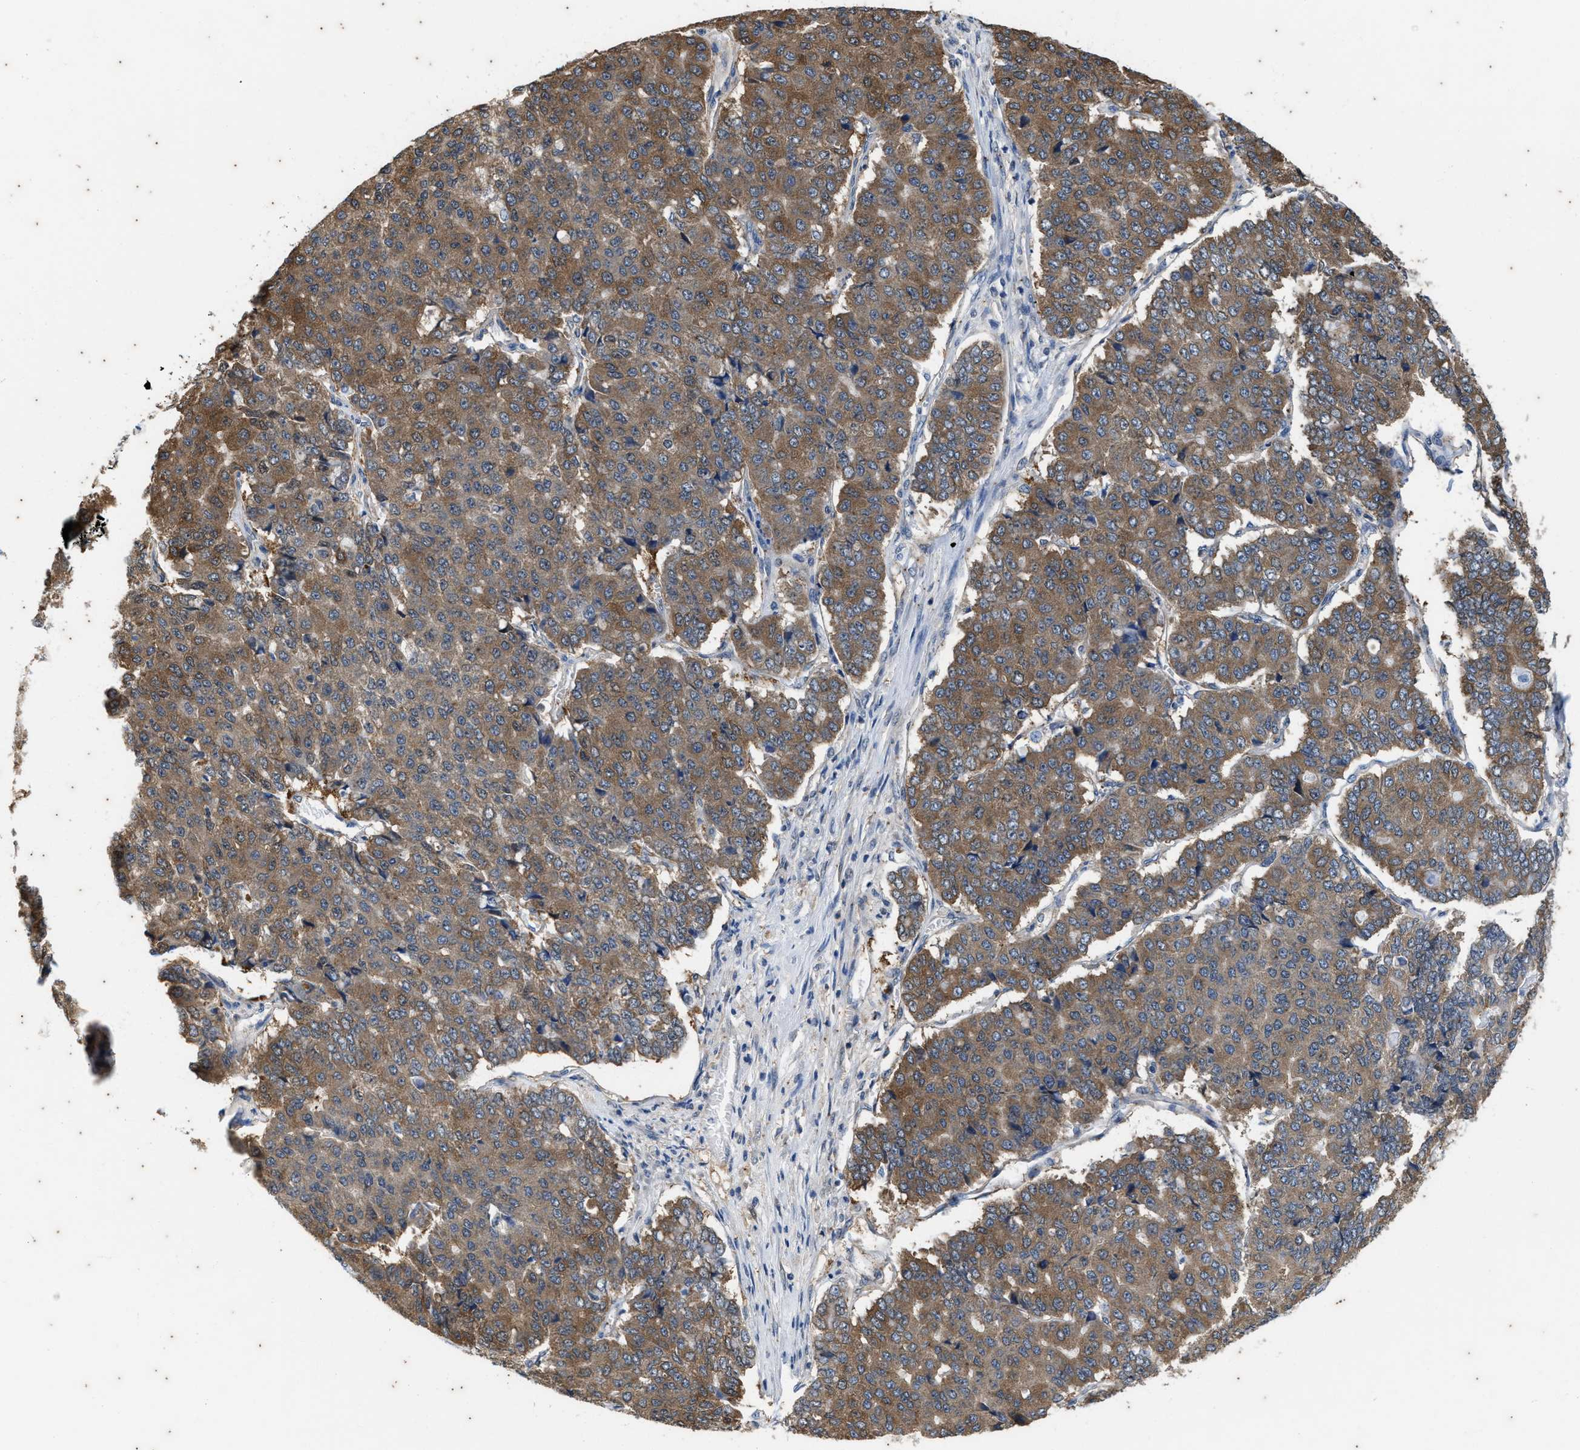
{"staining": {"intensity": "moderate", "quantity": ">75%", "location": "cytoplasmic/membranous"}, "tissue": "pancreatic cancer", "cell_type": "Tumor cells", "image_type": "cancer", "snomed": [{"axis": "morphology", "description": "Adenocarcinoma, NOS"}, {"axis": "topography", "description": "Pancreas"}], "caption": "Protein staining of pancreatic adenocarcinoma tissue demonstrates moderate cytoplasmic/membranous staining in approximately >75% of tumor cells. Ihc stains the protein of interest in brown and the nuclei are stained blue.", "gene": "COX19", "patient": {"sex": "male", "age": 50}}